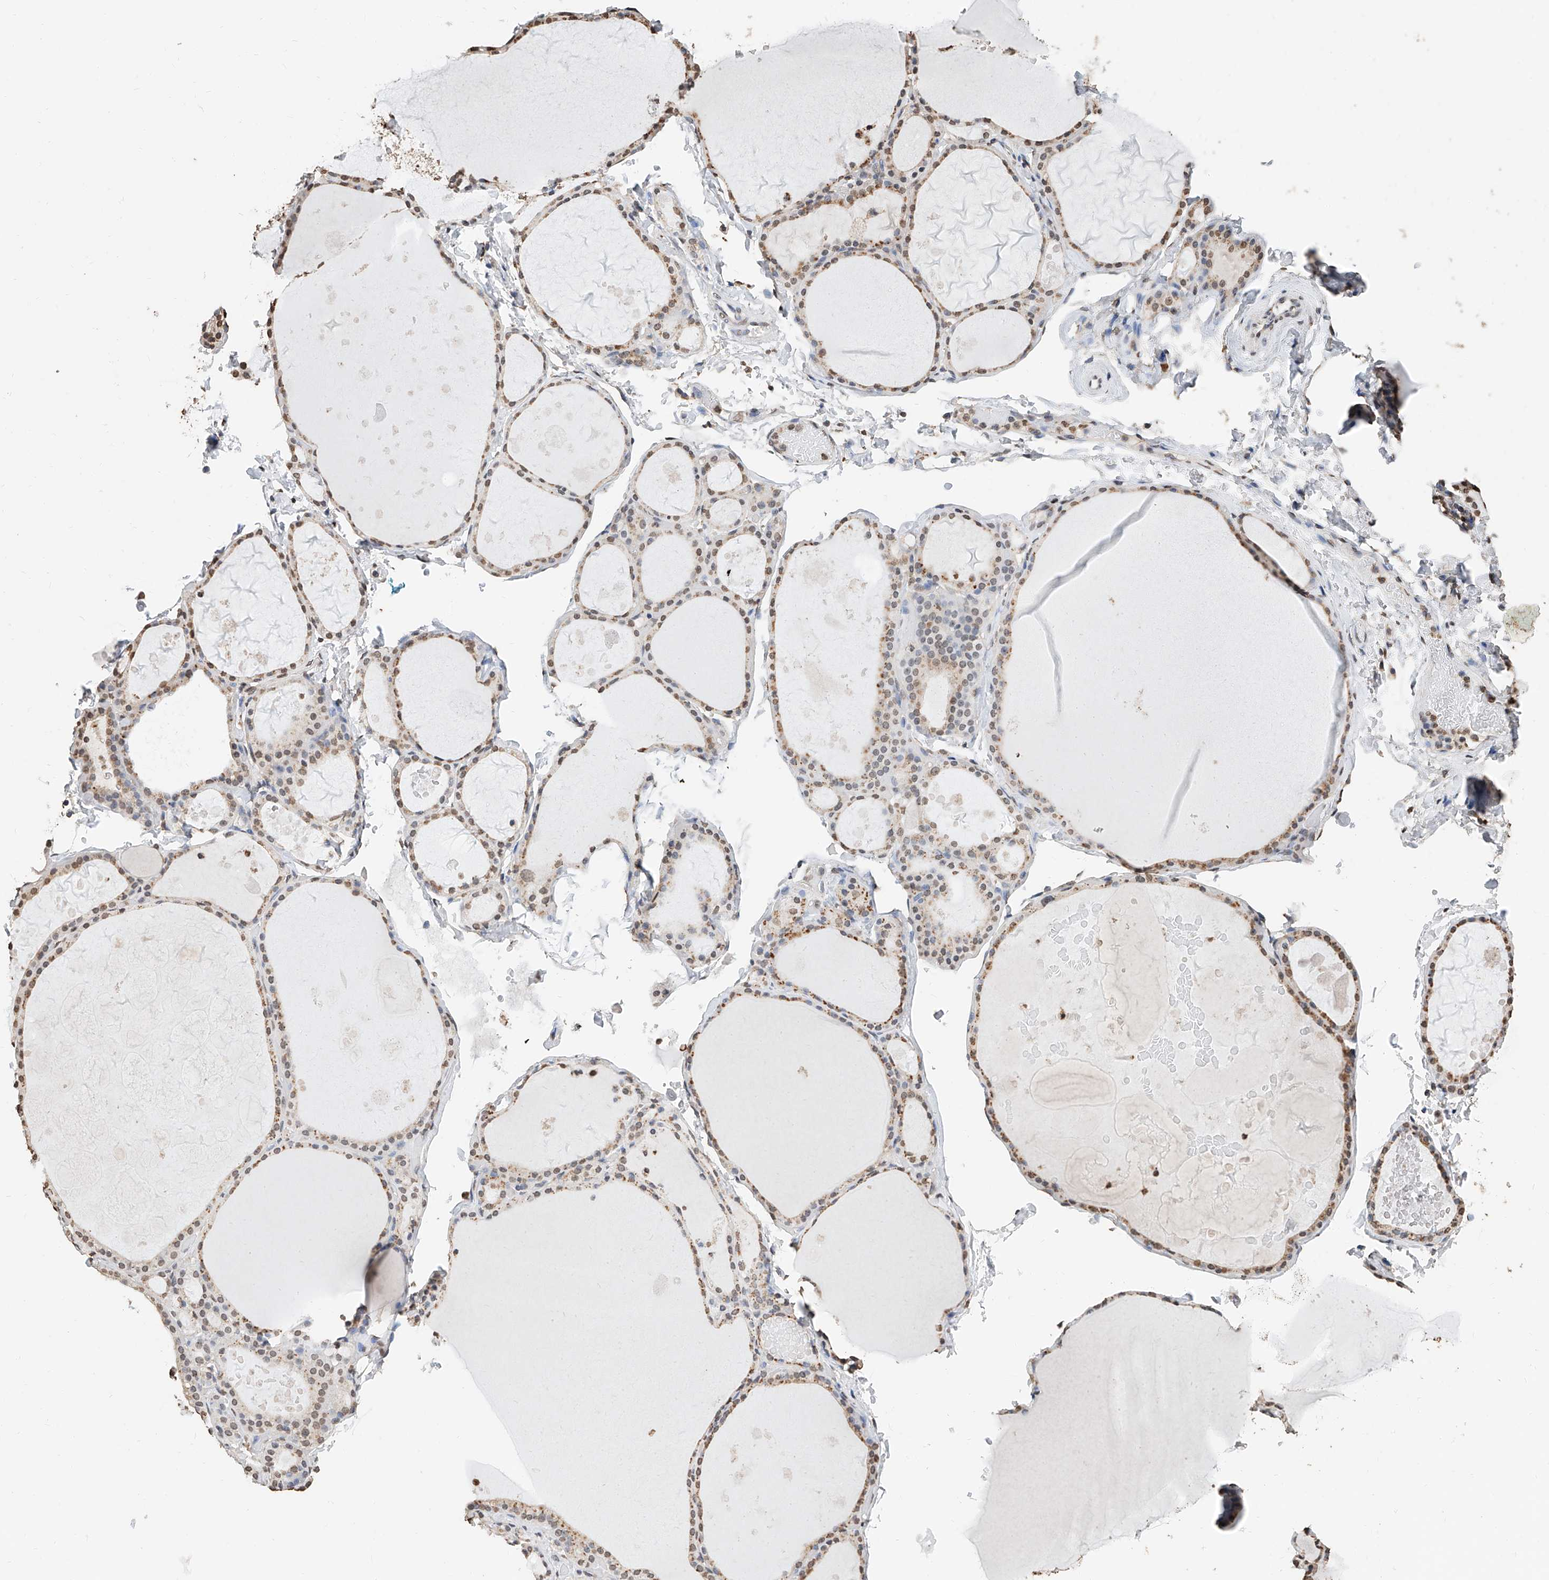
{"staining": {"intensity": "moderate", "quantity": ">75%", "location": "cytoplasmic/membranous,nuclear"}, "tissue": "thyroid gland", "cell_type": "Glandular cells", "image_type": "normal", "snomed": [{"axis": "morphology", "description": "Normal tissue, NOS"}, {"axis": "topography", "description": "Thyroid gland"}], "caption": "Protein analysis of unremarkable thyroid gland demonstrates moderate cytoplasmic/membranous,nuclear positivity in approximately >75% of glandular cells.", "gene": "RP9", "patient": {"sex": "male", "age": 56}}